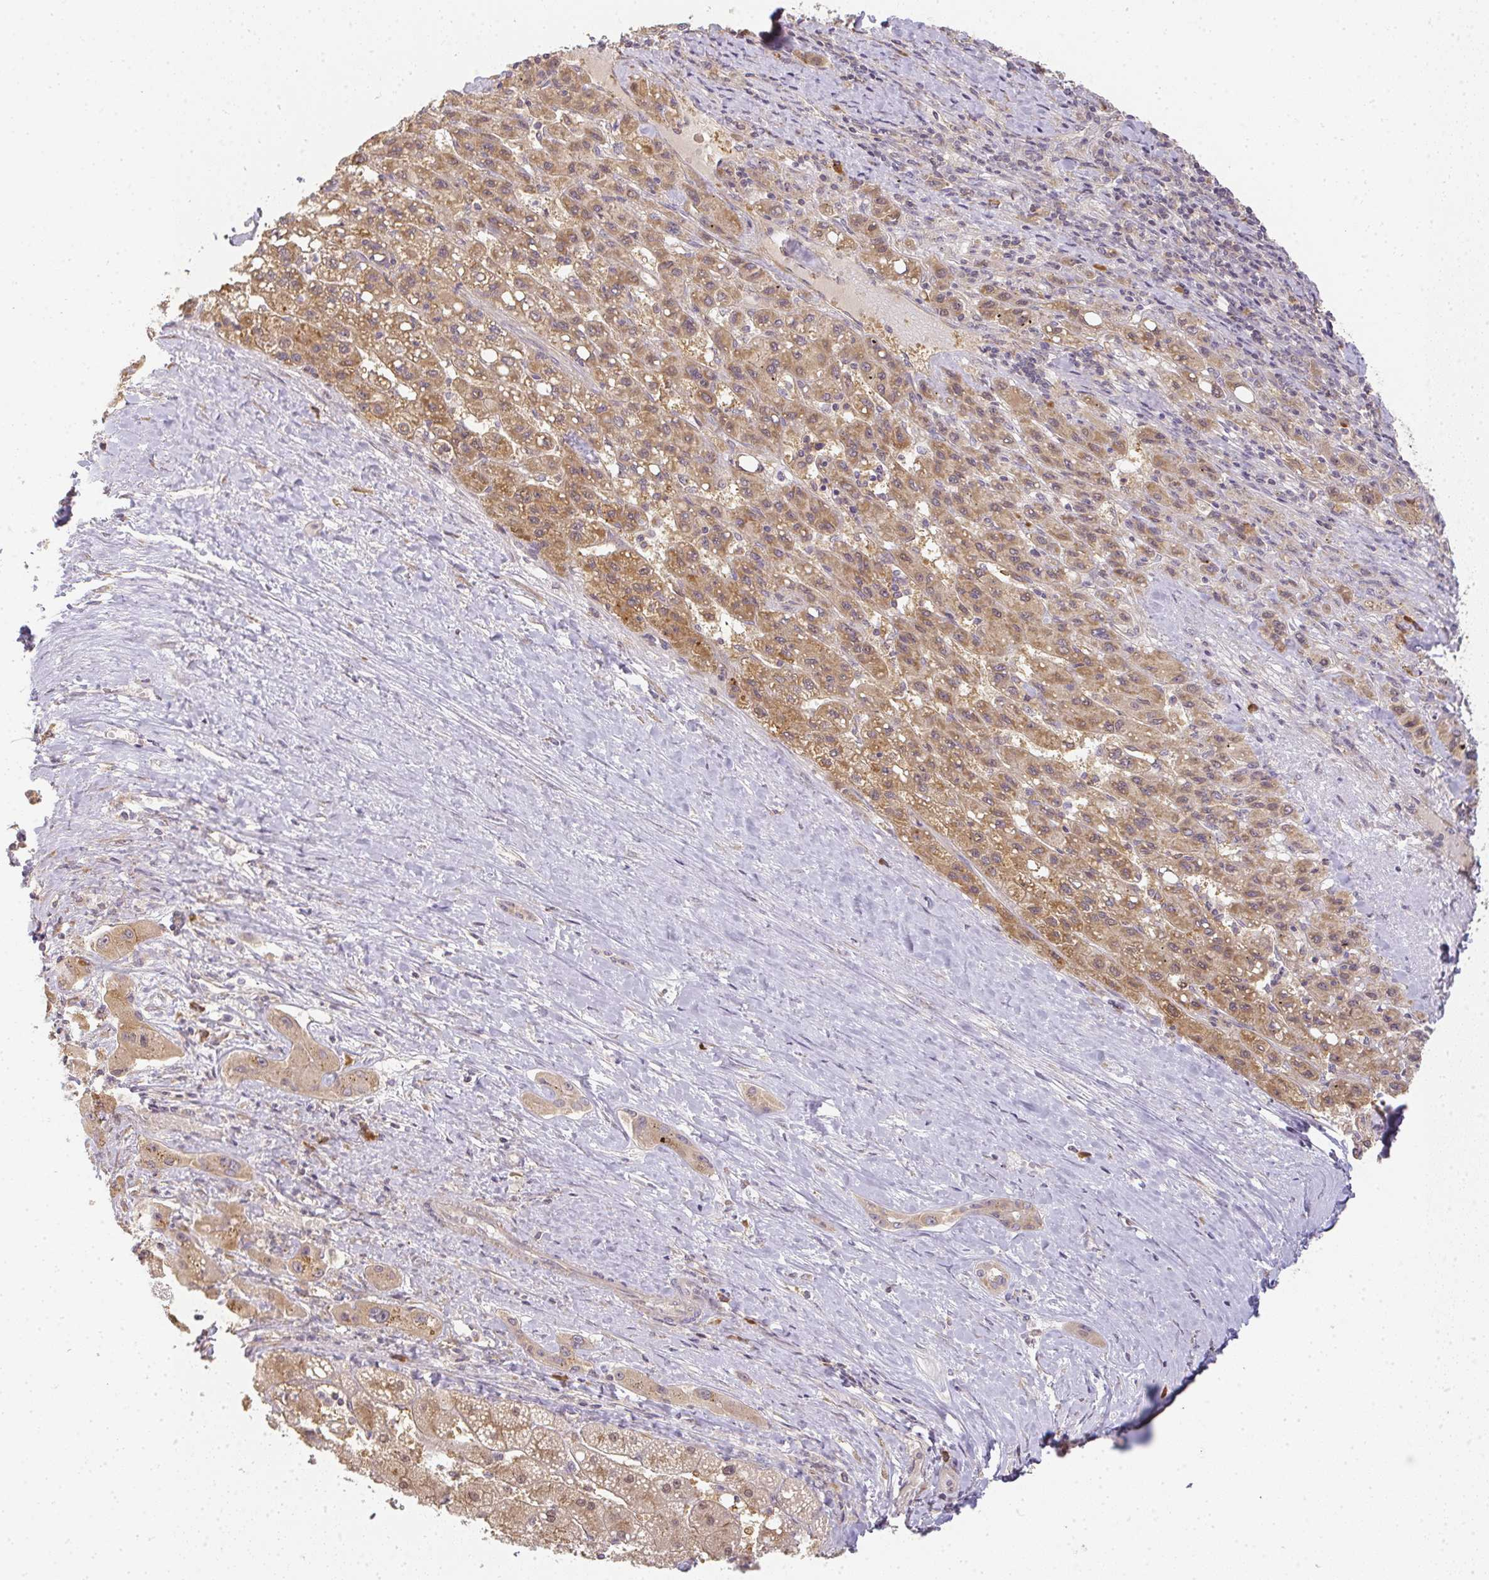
{"staining": {"intensity": "moderate", "quantity": ">75%", "location": "cytoplasmic/membranous"}, "tissue": "liver cancer", "cell_type": "Tumor cells", "image_type": "cancer", "snomed": [{"axis": "morphology", "description": "Carcinoma, Hepatocellular, NOS"}, {"axis": "topography", "description": "Liver"}], "caption": "Approximately >75% of tumor cells in hepatocellular carcinoma (liver) show moderate cytoplasmic/membranous protein staining as visualized by brown immunohistochemical staining.", "gene": "SLC35B3", "patient": {"sex": "female", "age": 82}}